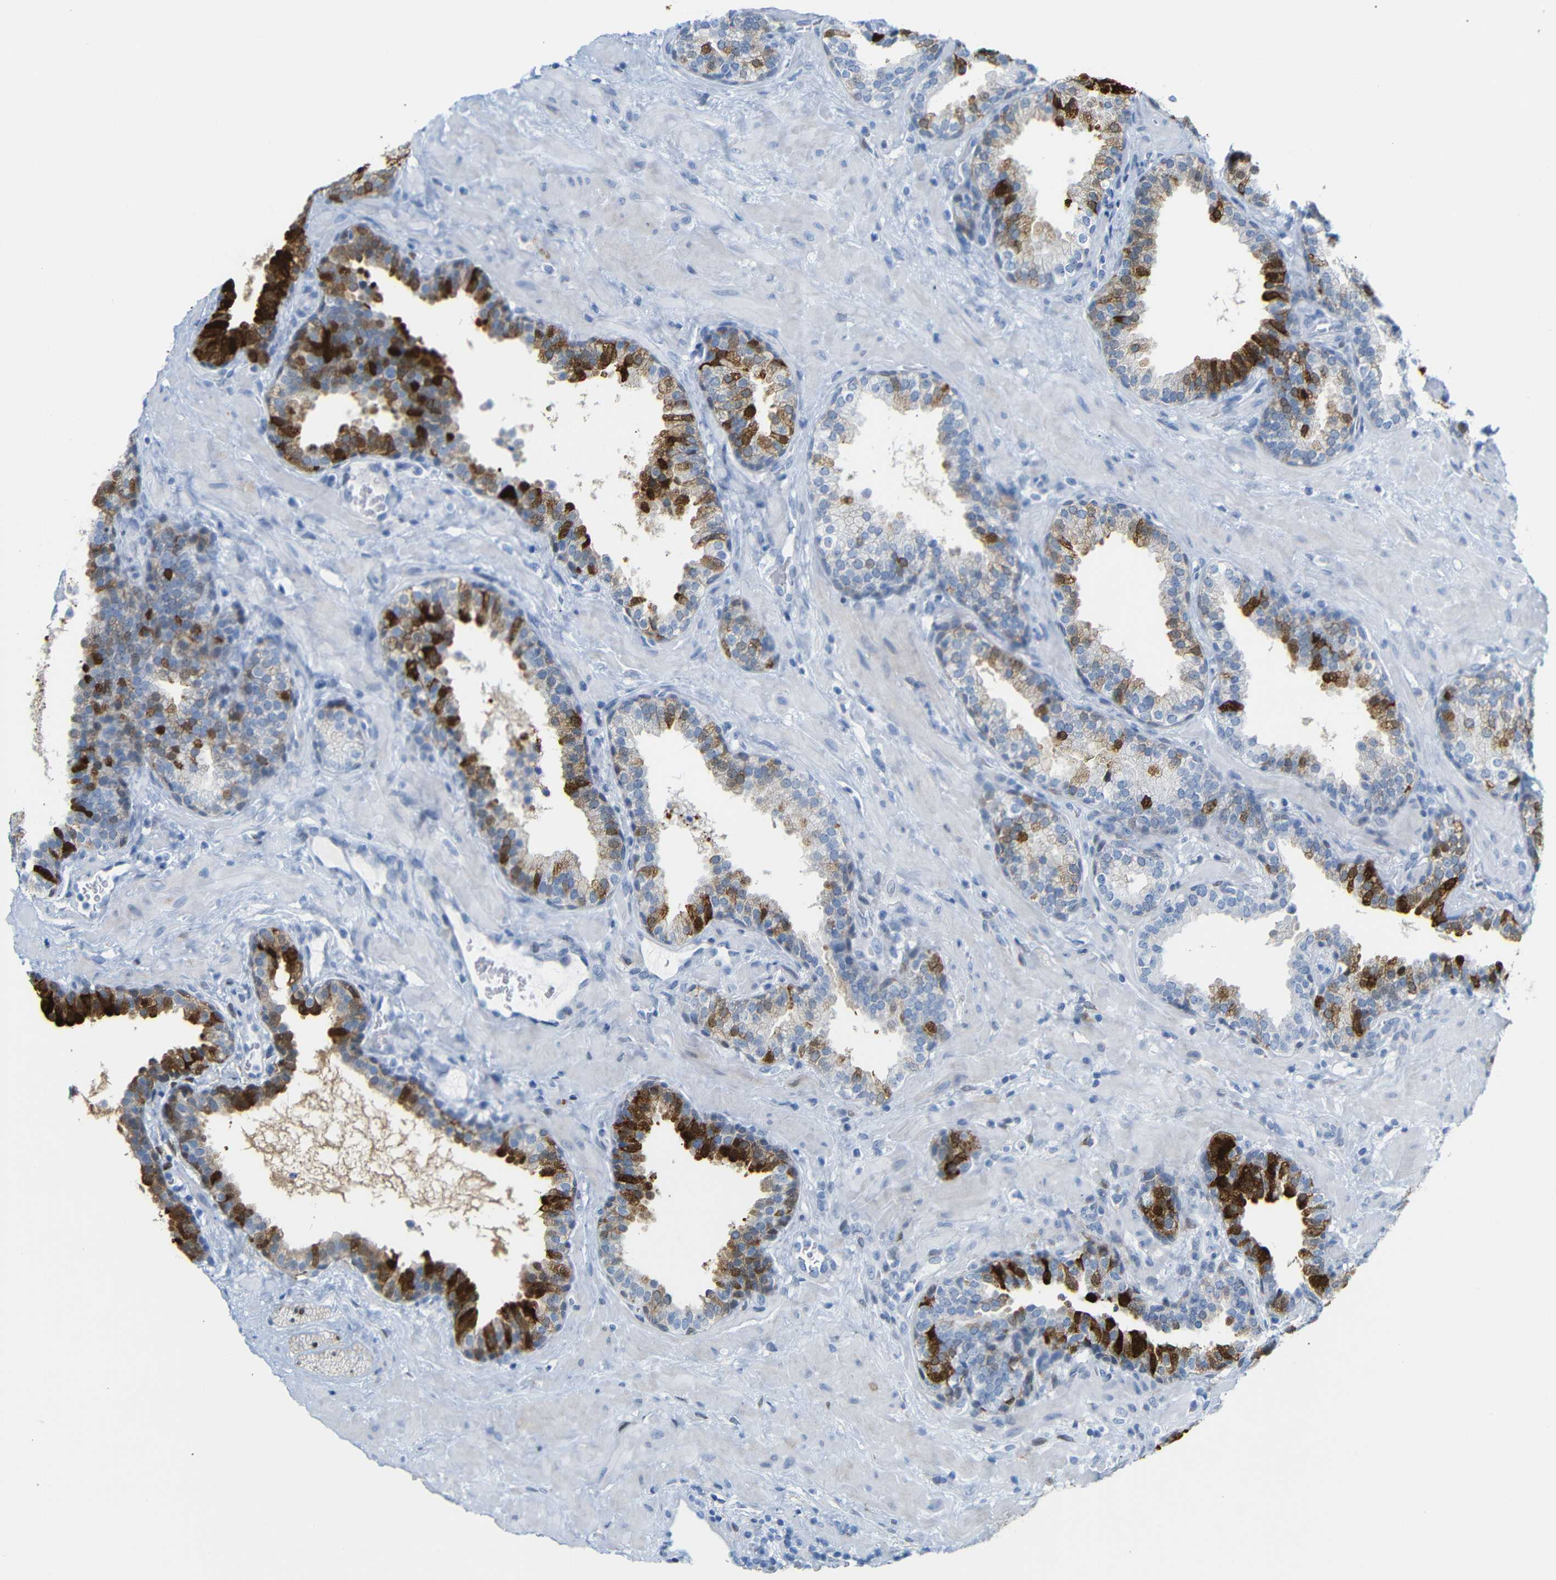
{"staining": {"intensity": "strong", "quantity": "25%-75%", "location": "cytoplasmic/membranous"}, "tissue": "prostate", "cell_type": "Glandular cells", "image_type": "normal", "snomed": [{"axis": "morphology", "description": "Normal tissue, NOS"}, {"axis": "topography", "description": "Prostate"}], "caption": "Immunohistochemistry (IHC) (DAB (3,3'-diaminobenzidine)) staining of unremarkable human prostate shows strong cytoplasmic/membranous protein staining in approximately 25%-75% of glandular cells. (Stains: DAB in brown, nuclei in blue, Microscopy: brightfield microscopy at high magnification).", "gene": "MT1A", "patient": {"sex": "male", "age": 51}}